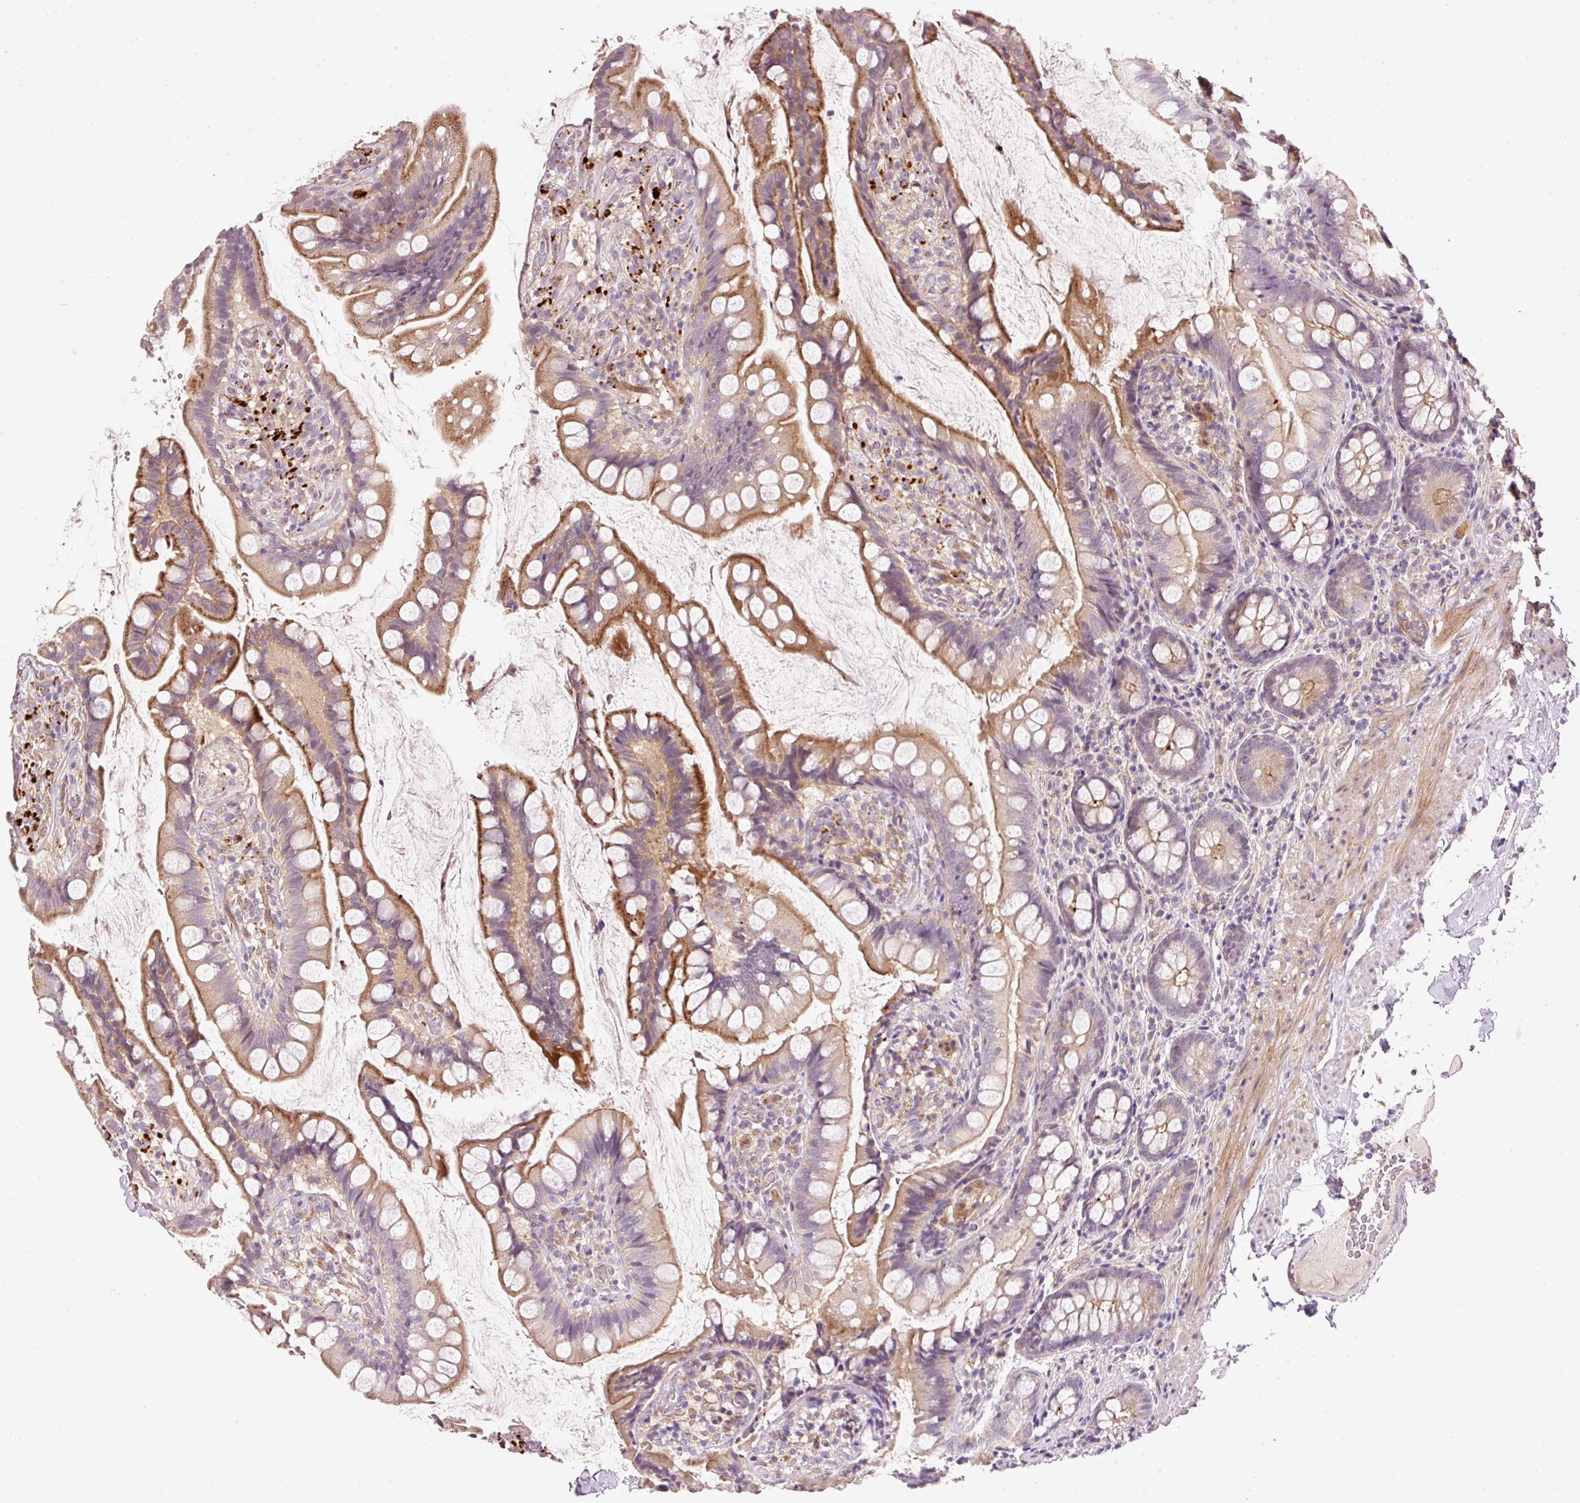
{"staining": {"intensity": "moderate", "quantity": "25%-75%", "location": "cytoplasmic/membranous"}, "tissue": "small intestine", "cell_type": "Glandular cells", "image_type": "normal", "snomed": [{"axis": "morphology", "description": "Normal tissue, NOS"}, {"axis": "topography", "description": "Small intestine"}], "caption": "Protein staining shows moderate cytoplasmic/membranous positivity in approximately 25%-75% of glandular cells in normal small intestine. (brown staining indicates protein expression, while blue staining denotes nuclei).", "gene": "TIRAP", "patient": {"sex": "male", "age": 70}}